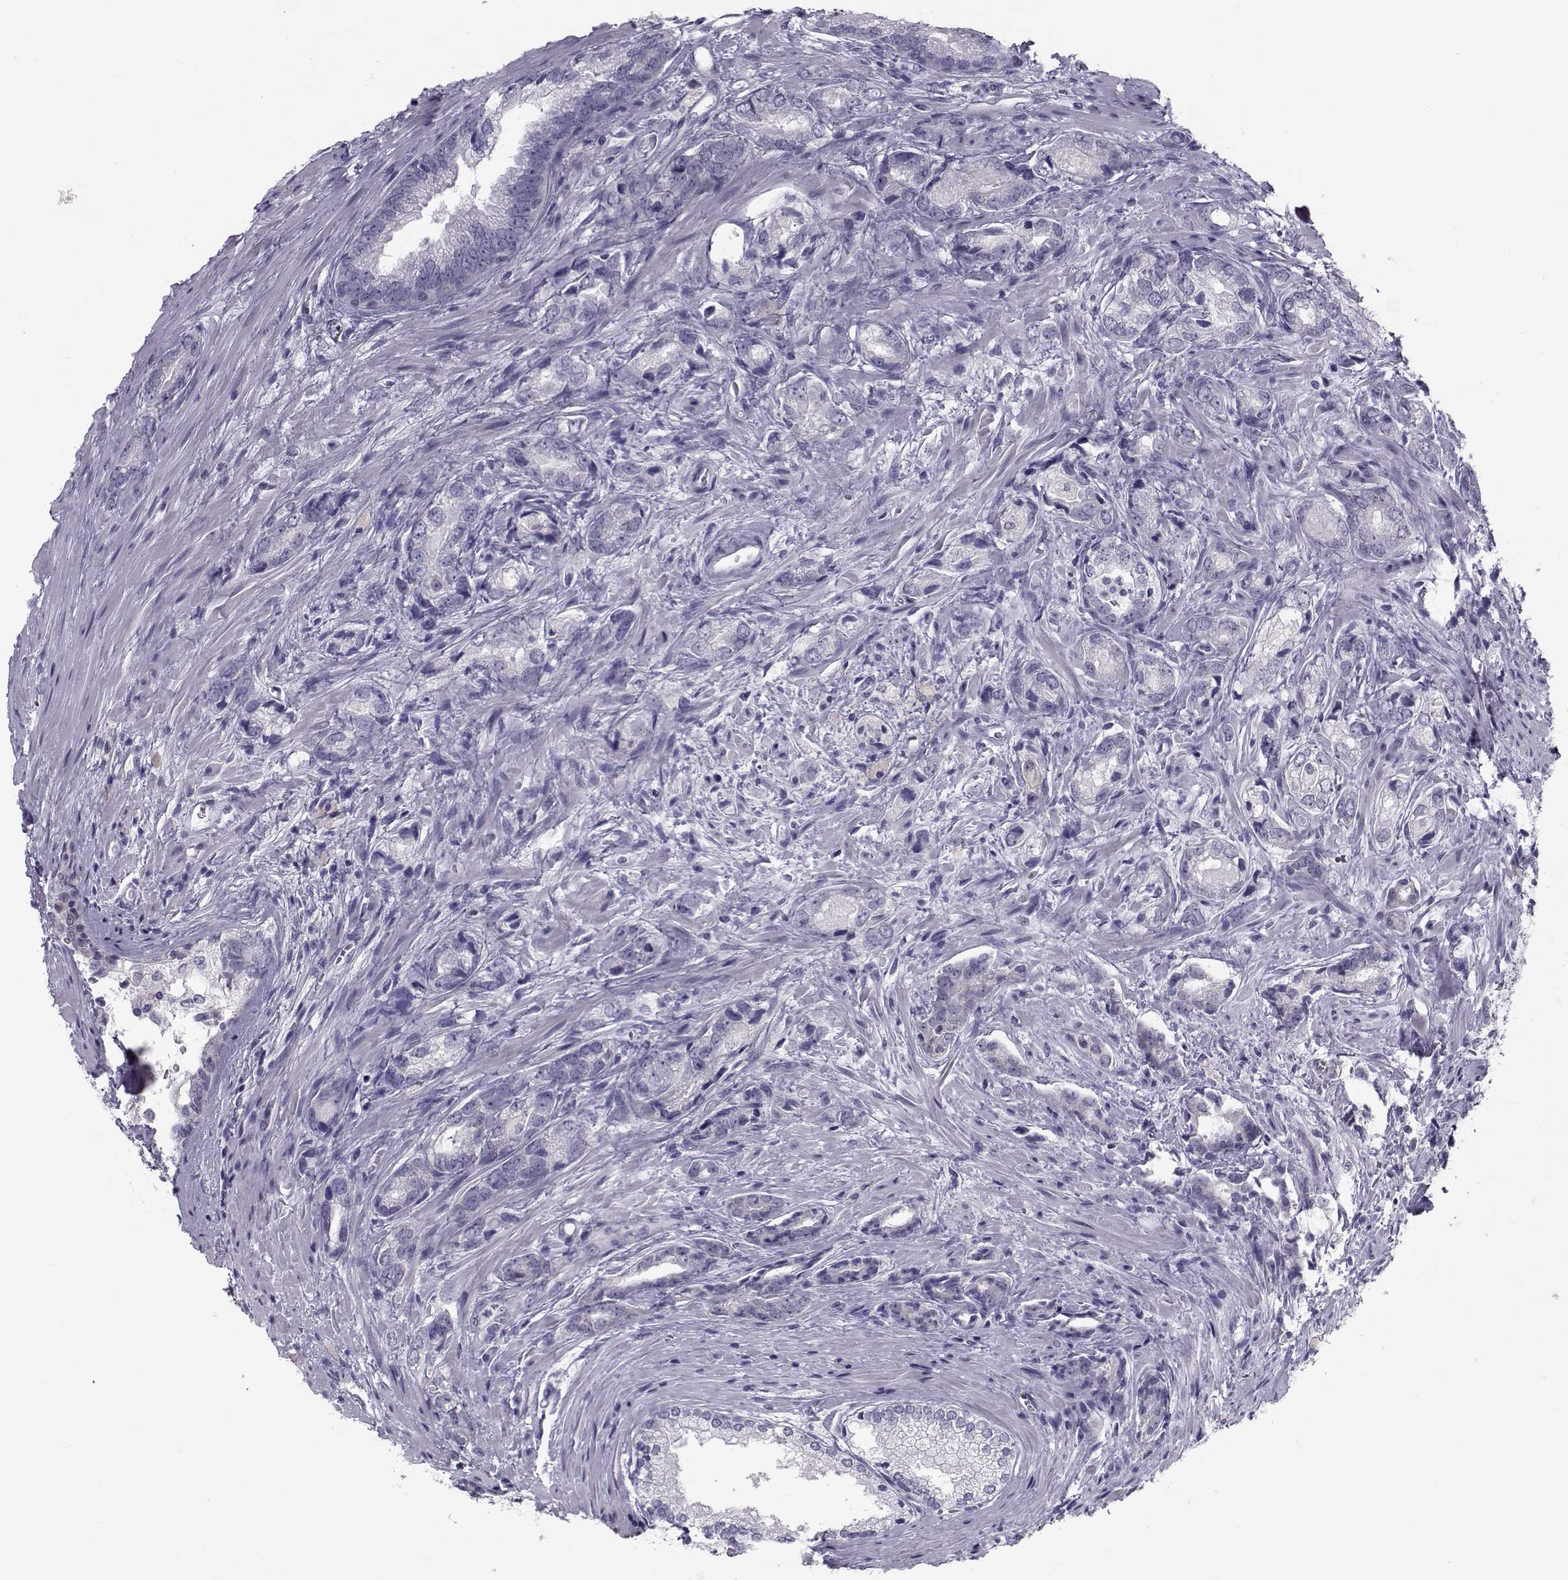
{"staining": {"intensity": "negative", "quantity": "none", "location": "none"}, "tissue": "prostate cancer", "cell_type": "Tumor cells", "image_type": "cancer", "snomed": [{"axis": "morphology", "description": "Adenocarcinoma, NOS"}, {"axis": "morphology", "description": "Adenocarcinoma, High grade"}, {"axis": "topography", "description": "Prostate"}], "caption": "This is an immunohistochemistry micrograph of prostate cancer. There is no staining in tumor cells.", "gene": "GARIN3", "patient": {"sex": "male", "age": 70}}